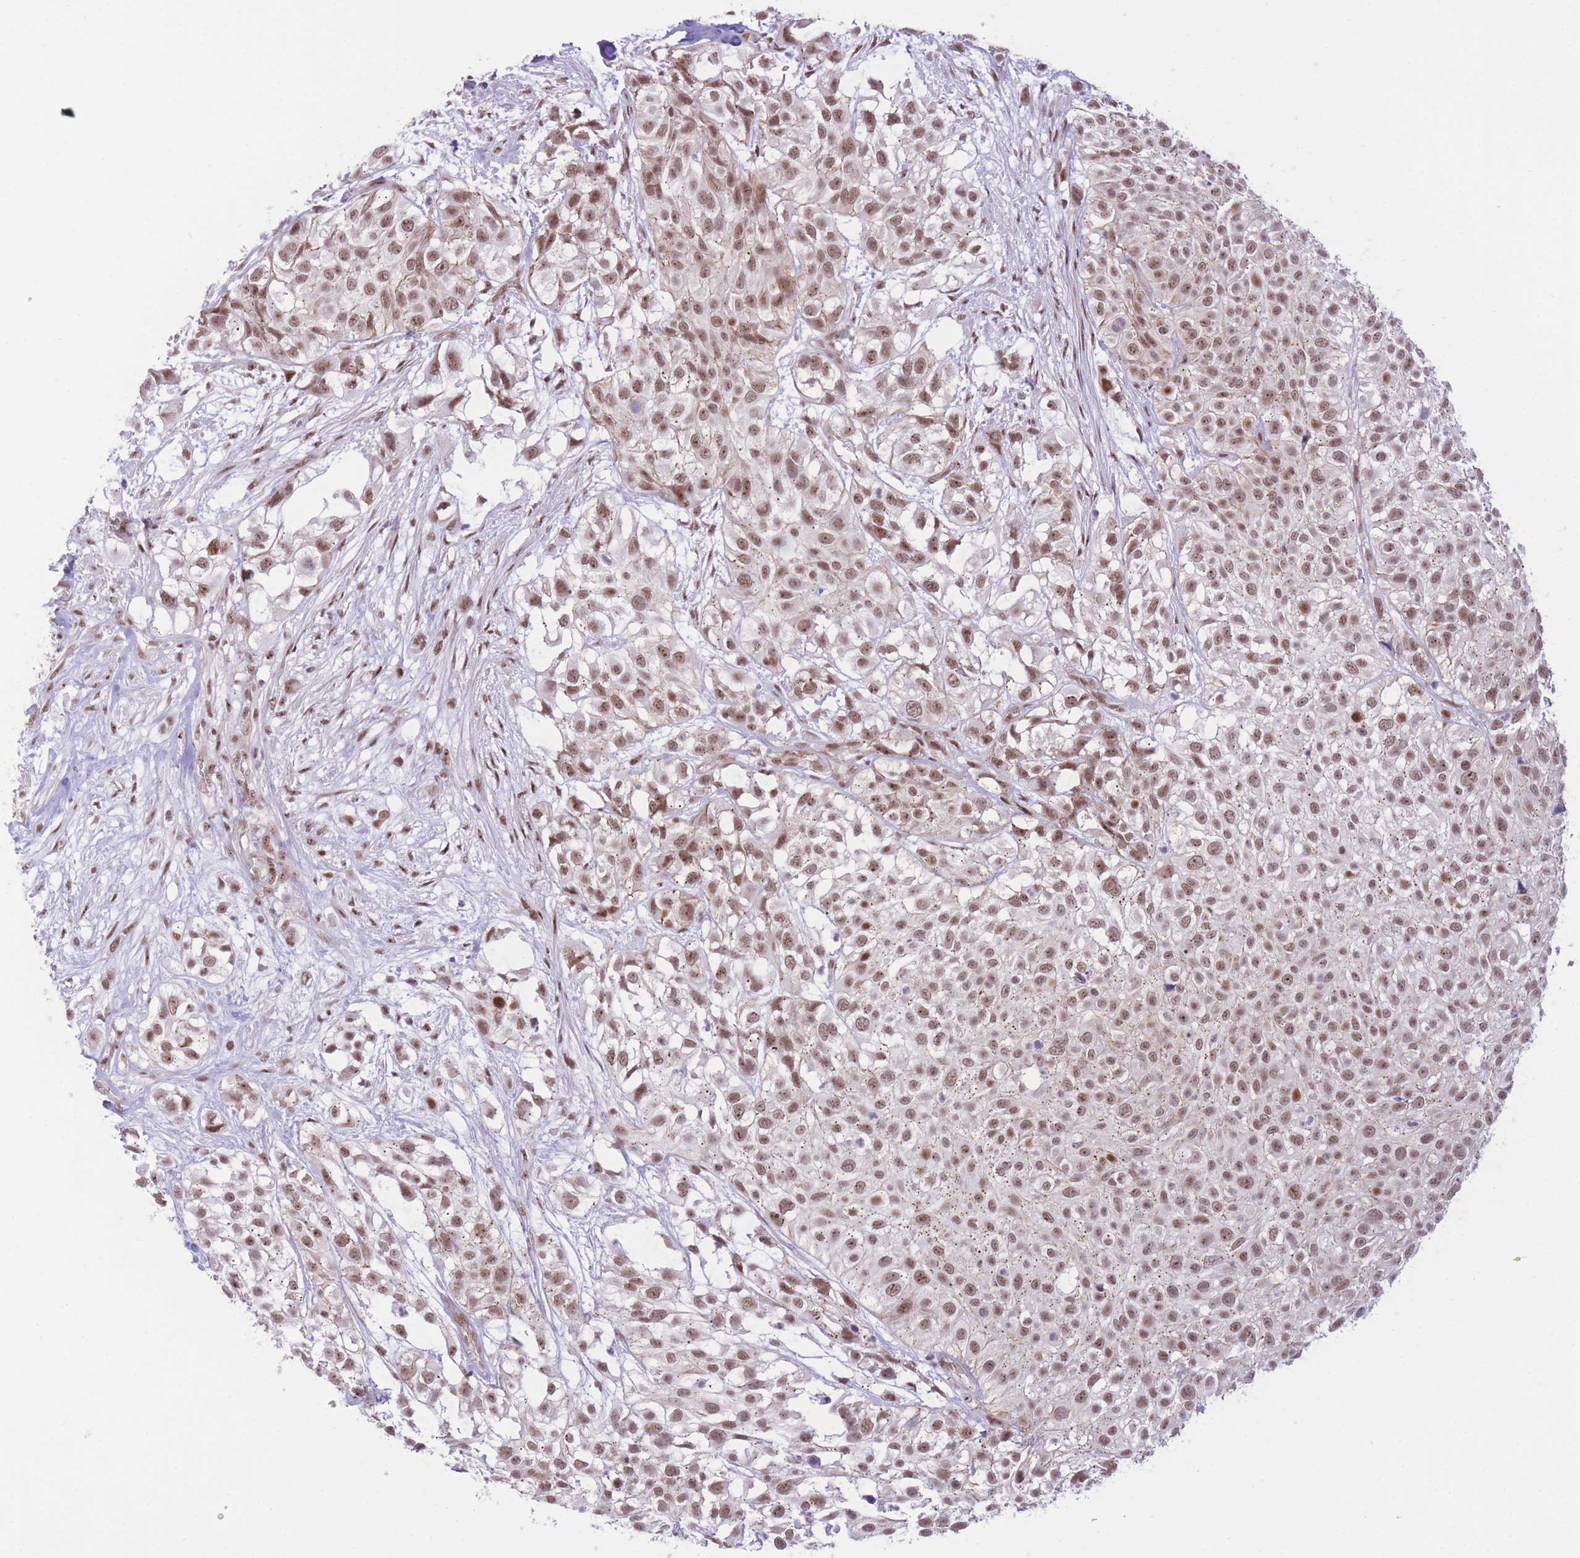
{"staining": {"intensity": "moderate", "quantity": ">75%", "location": "nuclear"}, "tissue": "urothelial cancer", "cell_type": "Tumor cells", "image_type": "cancer", "snomed": [{"axis": "morphology", "description": "Urothelial carcinoma, High grade"}, {"axis": "topography", "description": "Urinary bladder"}], "caption": "Moderate nuclear positivity is identified in approximately >75% of tumor cells in urothelial cancer.", "gene": "PCIF1", "patient": {"sex": "male", "age": 56}}